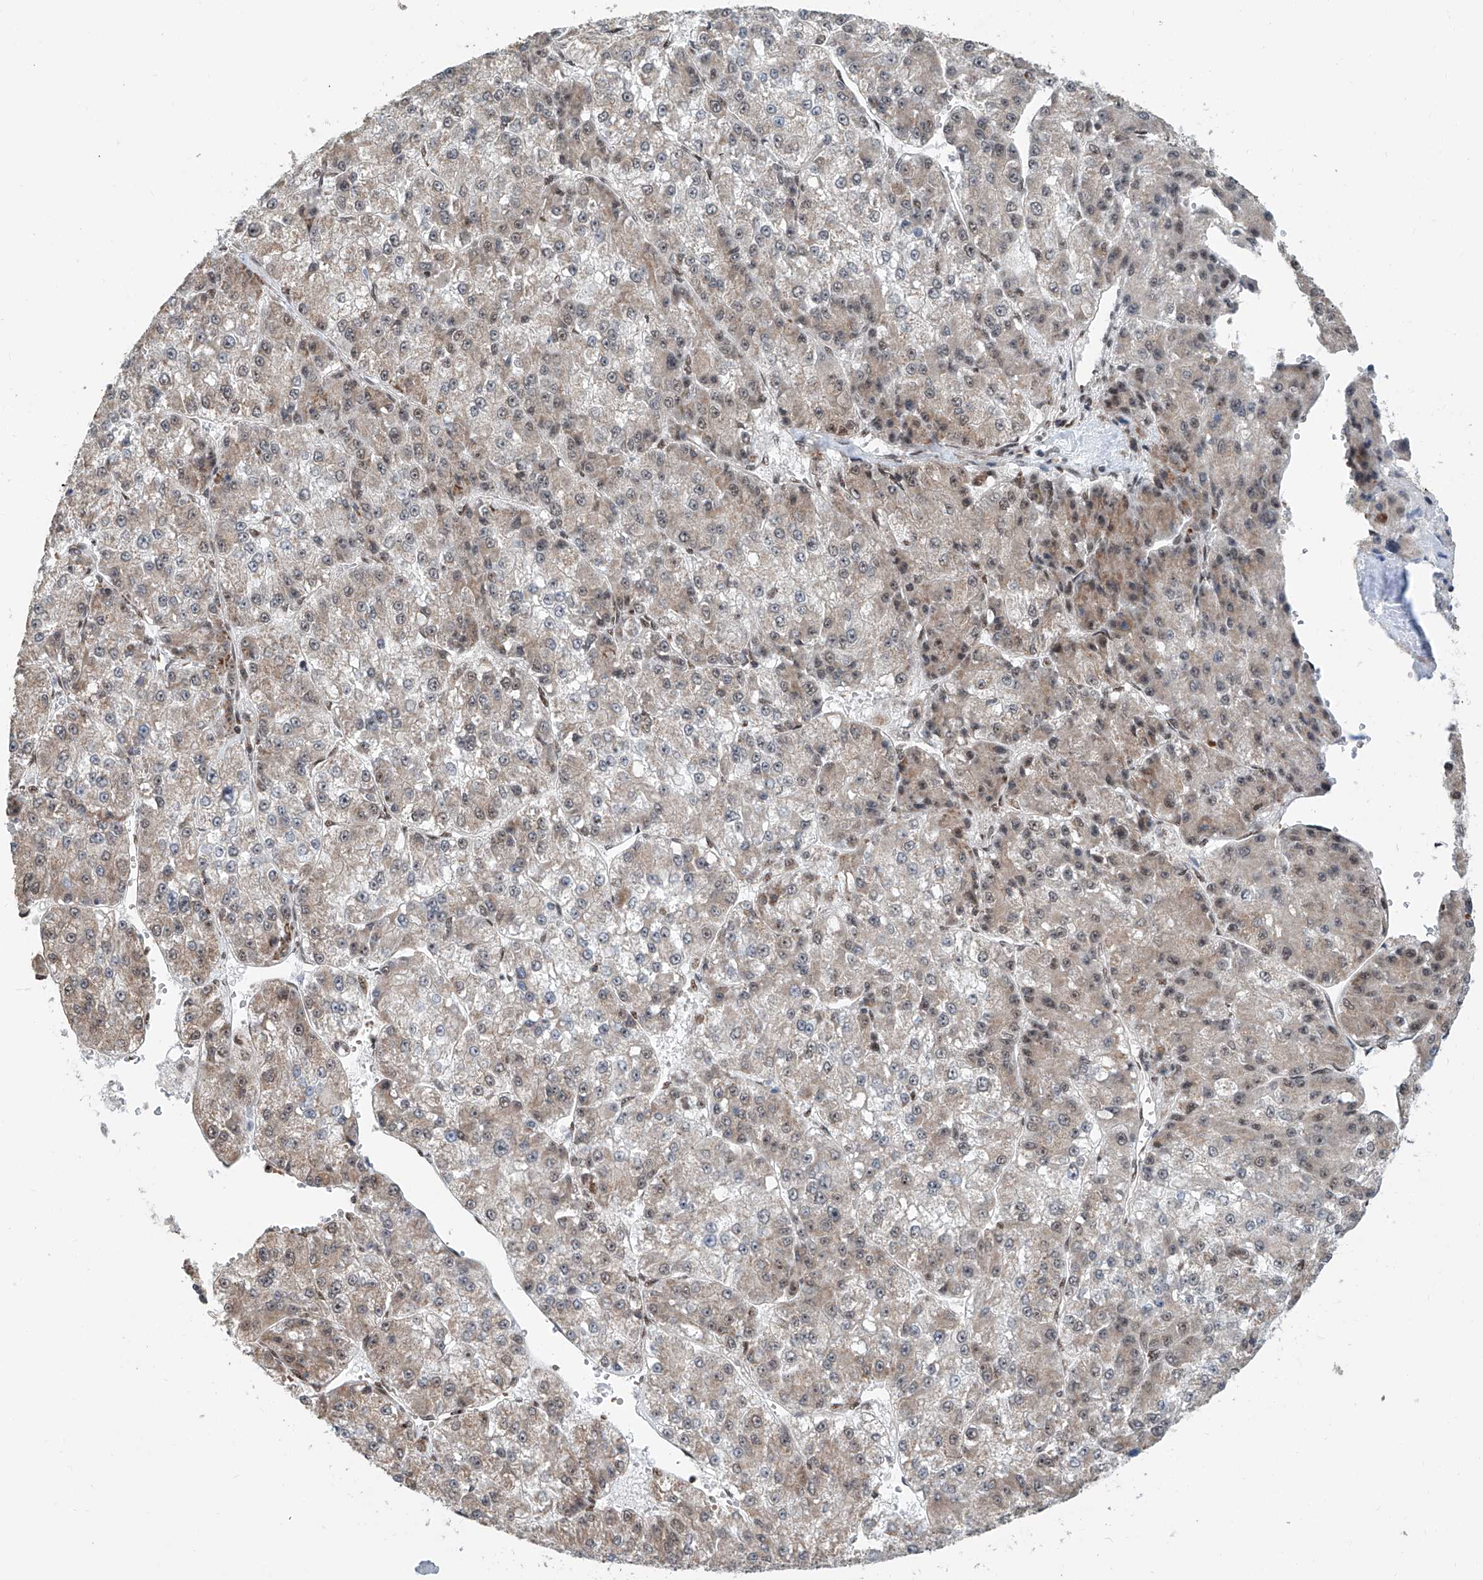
{"staining": {"intensity": "moderate", "quantity": "25%-75%", "location": "cytoplasmic/membranous,nuclear"}, "tissue": "liver cancer", "cell_type": "Tumor cells", "image_type": "cancer", "snomed": [{"axis": "morphology", "description": "Carcinoma, Hepatocellular, NOS"}, {"axis": "topography", "description": "Liver"}], "caption": "Immunohistochemistry photomicrograph of liver hepatocellular carcinoma stained for a protein (brown), which shows medium levels of moderate cytoplasmic/membranous and nuclear positivity in about 25%-75% of tumor cells.", "gene": "SDE2", "patient": {"sex": "female", "age": 73}}